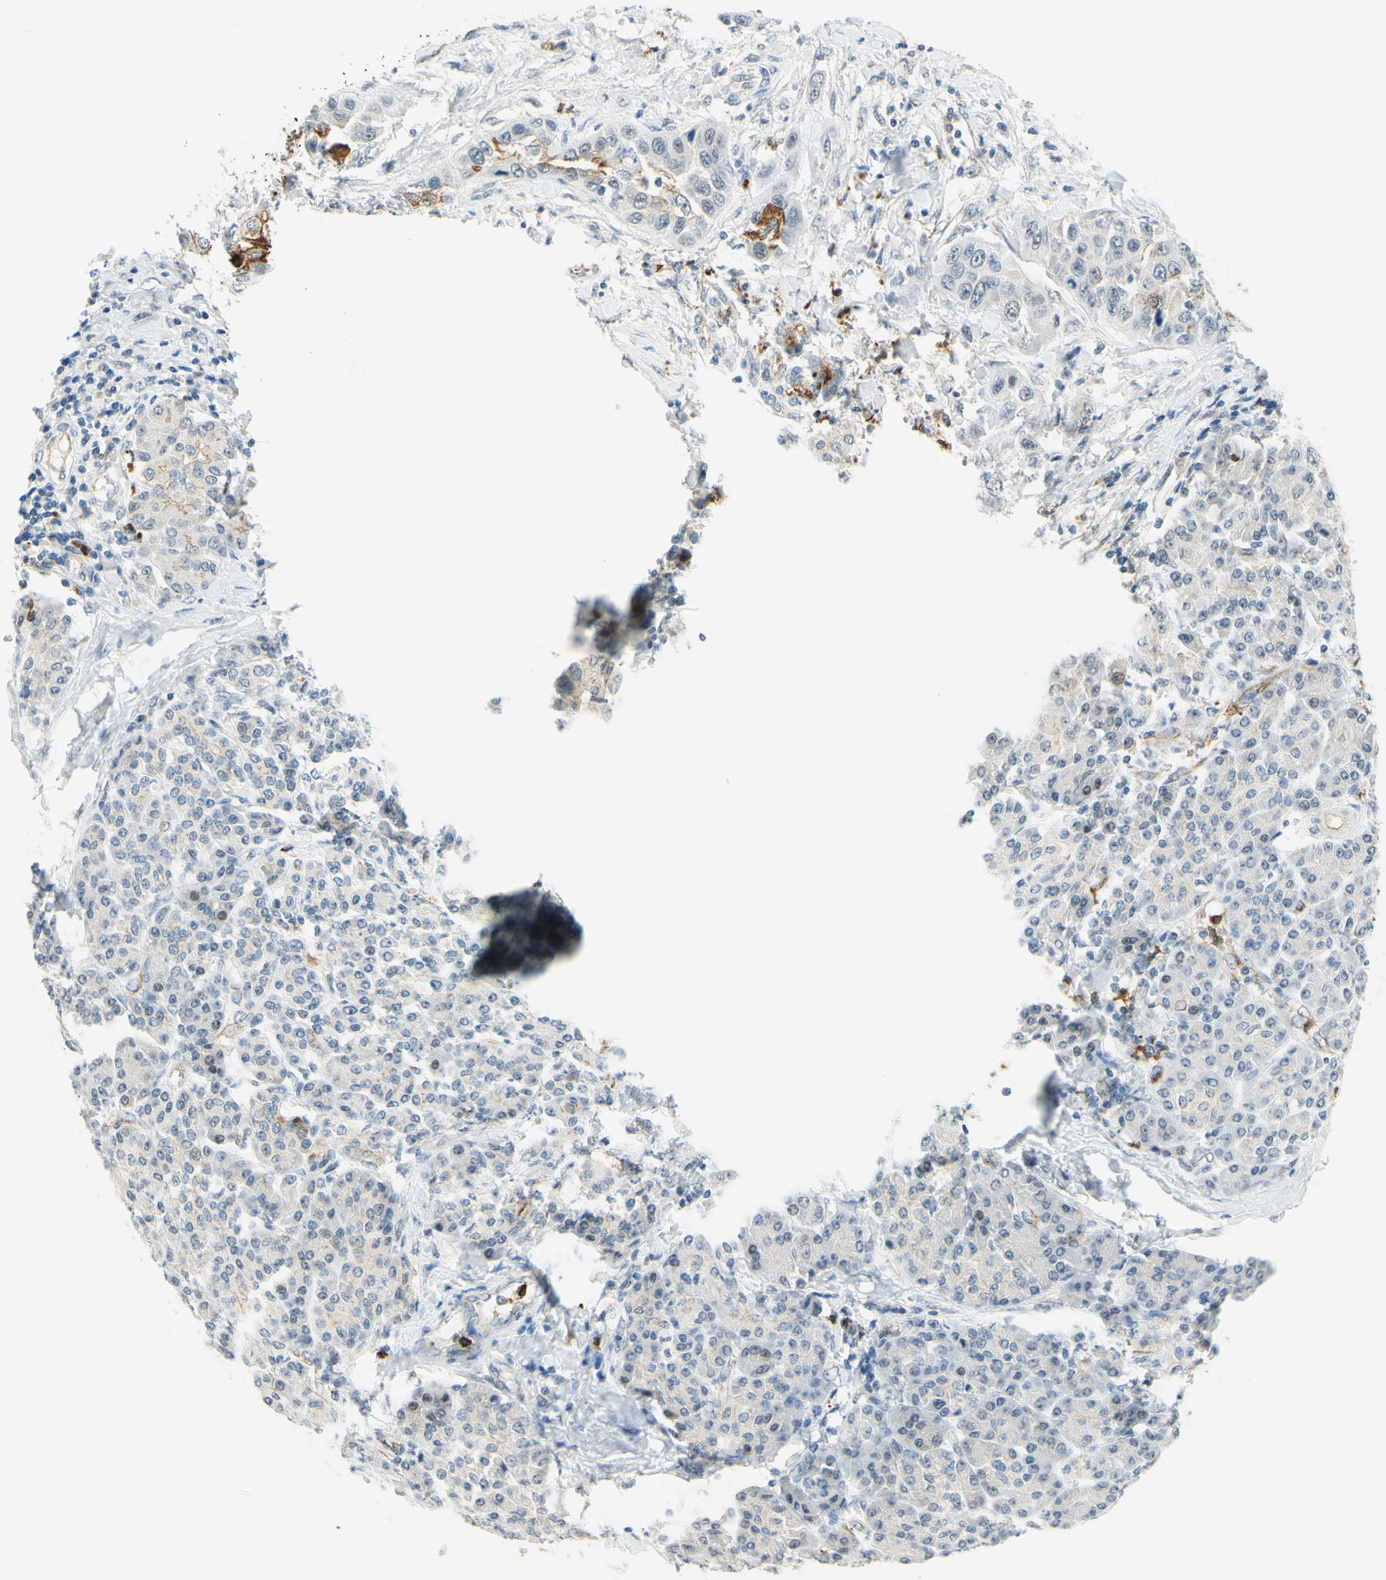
{"staining": {"intensity": "weak", "quantity": "25%-75%", "location": "cytoplasmic/membranous"}, "tissue": "pancreatic cancer", "cell_type": "Tumor cells", "image_type": "cancer", "snomed": [{"axis": "morphology", "description": "Adenocarcinoma, NOS"}, {"axis": "topography", "description": "Pancreas"}], "caption": "The photomicrograph reveals staining of pancreatic cancer, revealing weak cytoplasmic/membranous protein positivity (brown color) within tumor cells. (IHC, brightfield microscopy, high magnification).", "gene": "TREM2", "patient": {"sex": "female", "age": 70}}